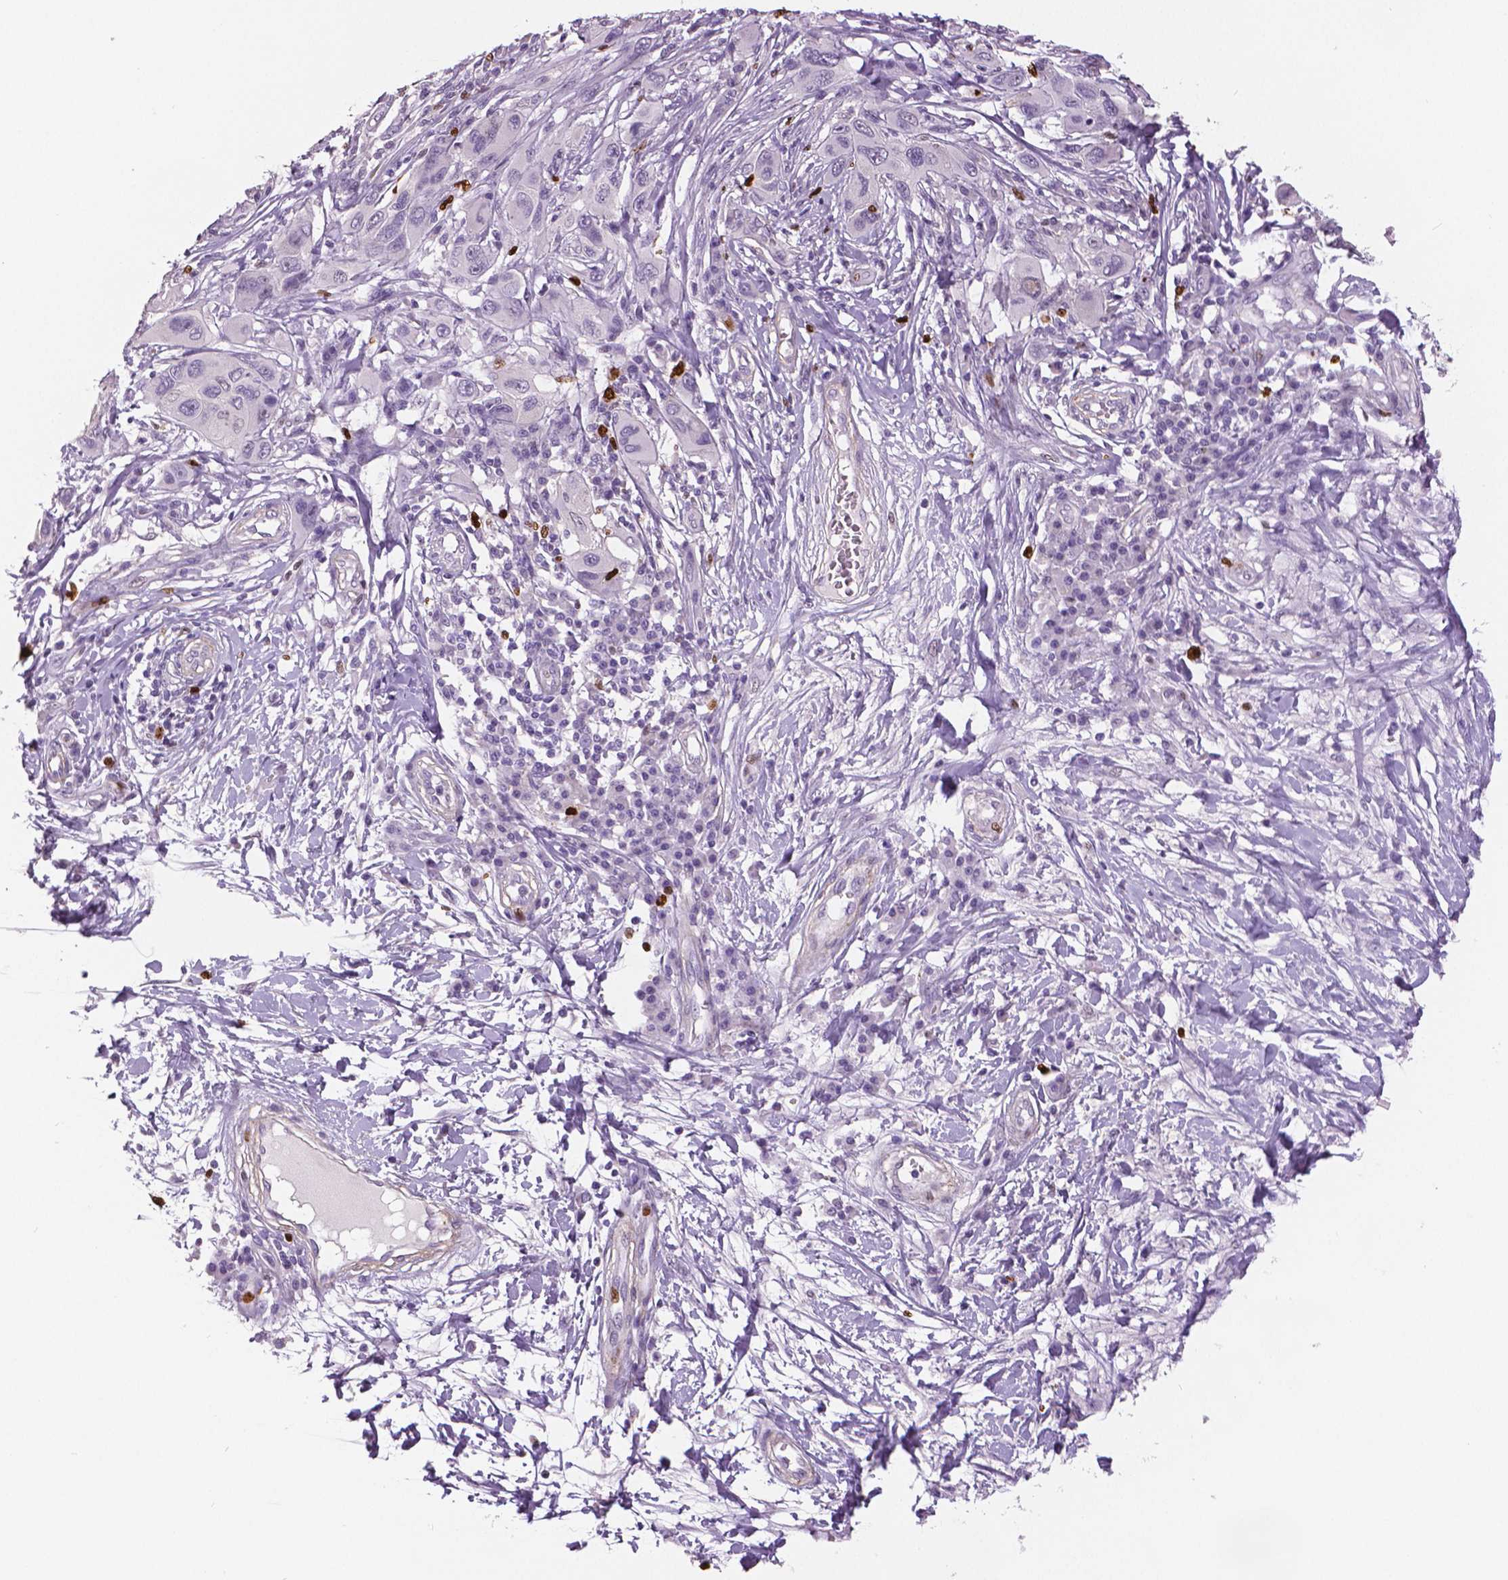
{"staining": {"intensity": "negative", "quantity": "none", "location": "none"}, "tissue": "melanoma", "cell_type": "Tumor cells", "image_type": "cancer", "snomed": [{"axis": "morphology", "description": "Malignant melanoma, NOS"}, {"axis": "topography", "description": "Skin"}], "caption": "Human malignant melanoma stained for a protein using IHC reveals no staining in tumor cells.", "gene": "MKI67", "patient": {"sex": "male", "age": 53}}